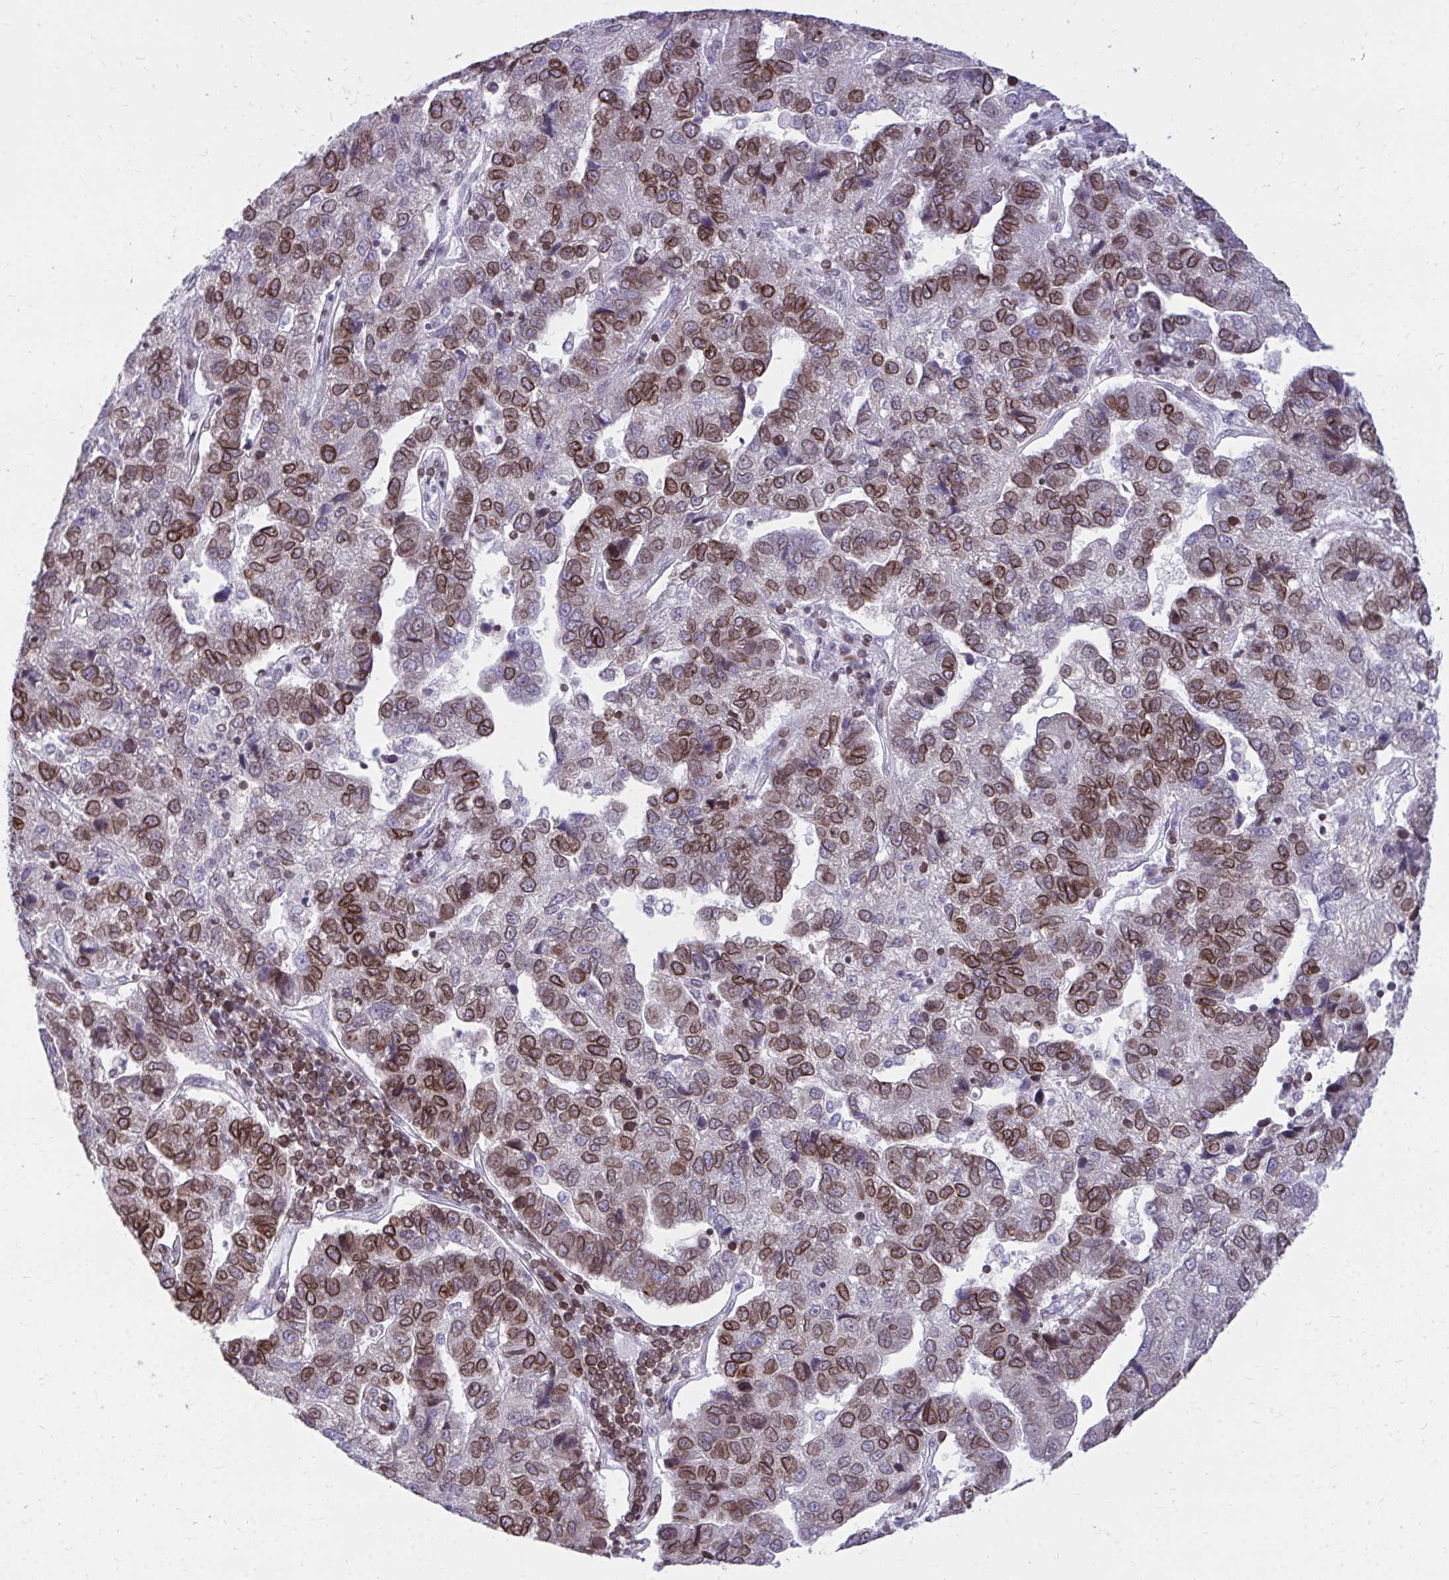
{"staining": {"intensity": "strong", "quantity": "25%-75%", "location": "cytoplasmic/membranous,nuclear"}, "tissue": "pancreatic cancer", "cell_type": "Tumor cells", "image_type": "cancer", "snomed": [{"axis": "morphology", "description": "Adenocarcinoma, NOS"}, {"axis": "topography", "description": "Pancreas"}], "caption": "Human pancreatic cancer stained for a protein (brown) reveals strong cytoplasmic/membranous and nuclear positive positivity in approximately 25%-75% of tumor cells.", "gene": "RPS6KA2", "patient": {"sex": "female", "age": 61}}